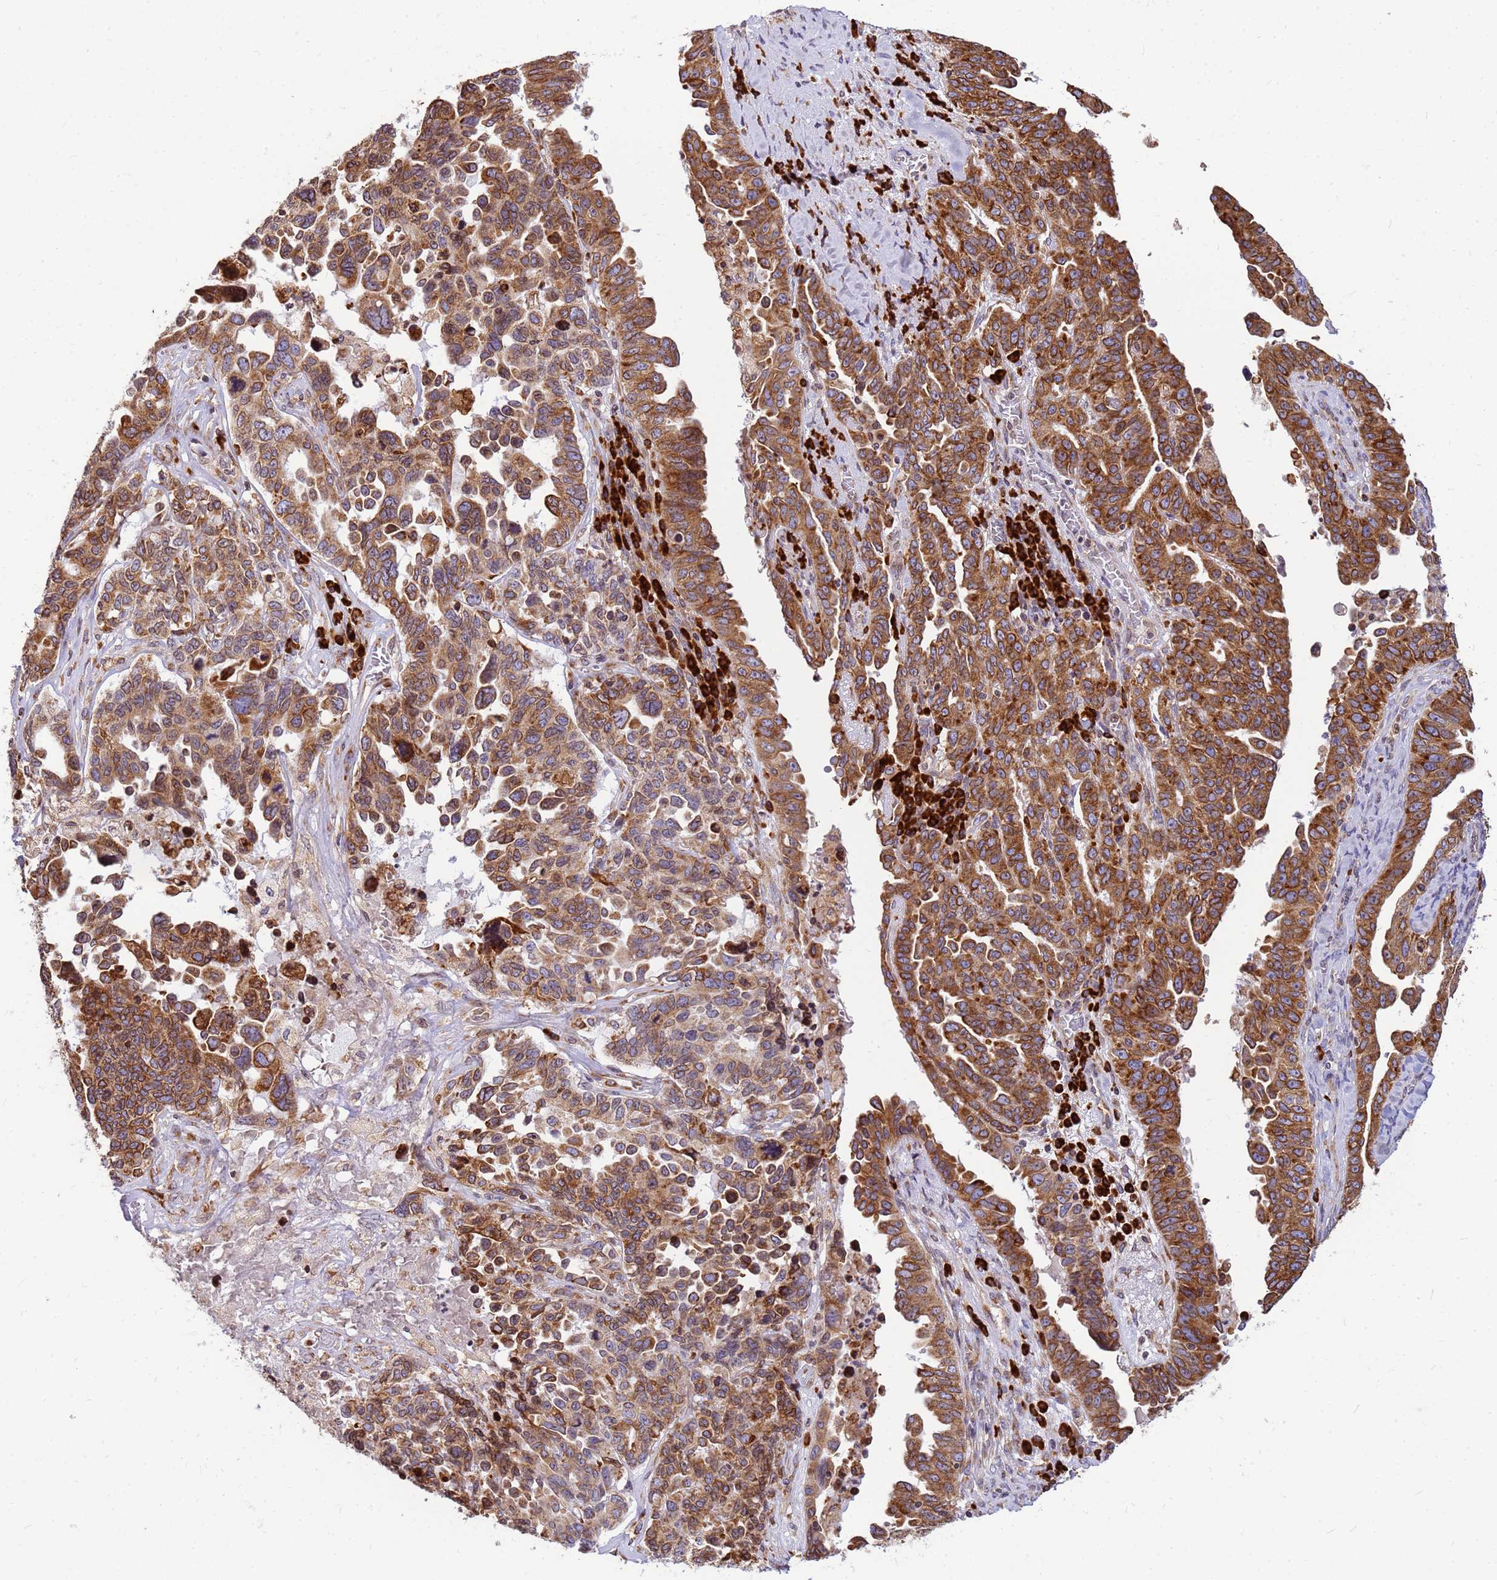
{"staining": {"intensity": "strong", "quantity": ">75%", "location": "cytoplasmic/membranous"}, "tissue": "ovarian cancer", "cell_type": "Tumor cells", "image_type": "cancer", "snomed": [{"axis": "morphology", "description": "Carcinoma, endometroid"}, {"axis": "topography", "description": "Ovary"}], "caption": "Immunohistochemistry (IHC) (DAB) staining of human ovarian cancer (endometroid carcinoma) displays strong cytoplasmic/membranous protein staining in about >75% of tumor cells.", "gene": "SSR4", "patient": {"sex": "female", "age": 62}}